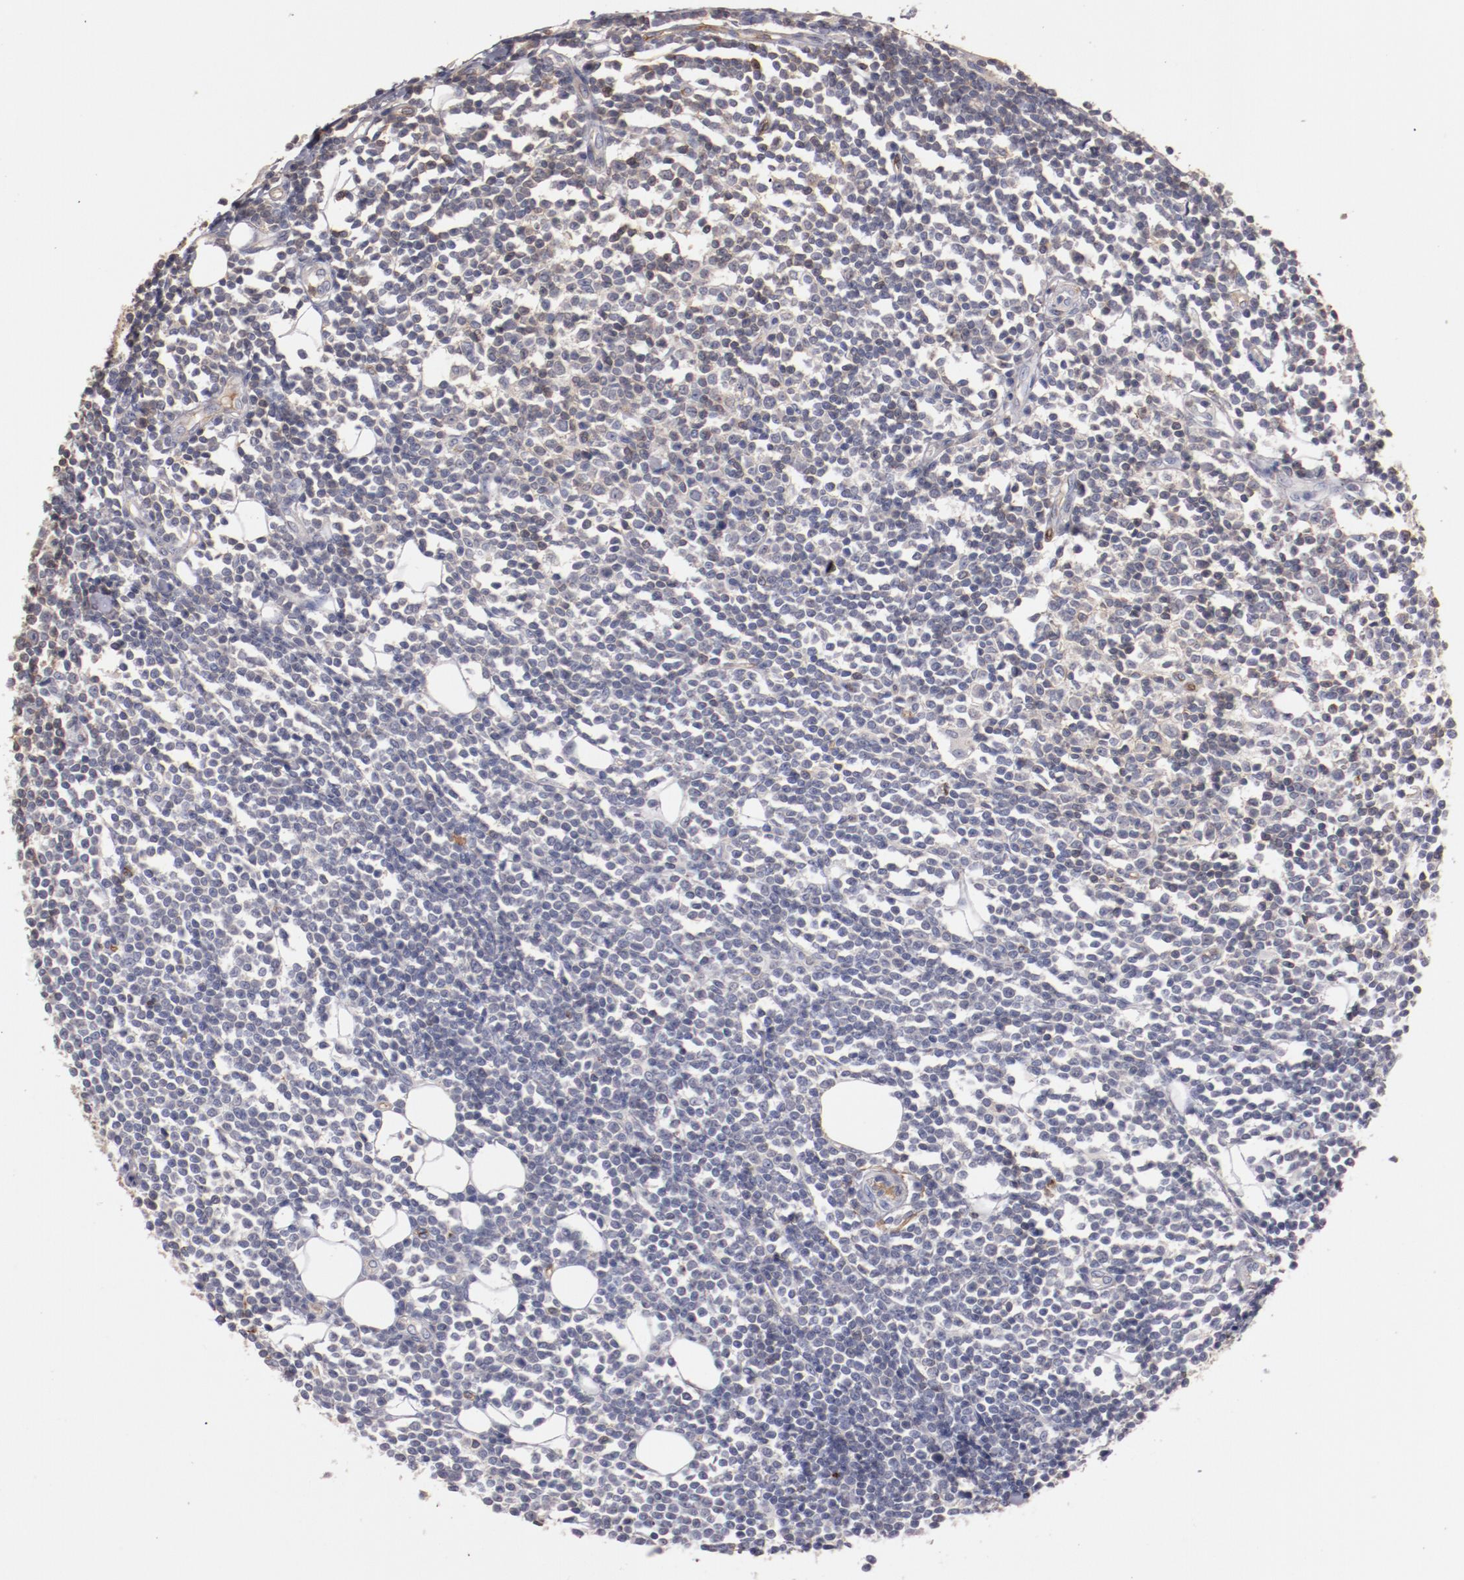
{"staining": {"intensity": "negative", "quantity": "none", "location": "none"}, "tissue": "lymphoma", "cell_type": "Tumor cells", "image_type": "cancer", "snomed": [{"axis": "morphology", "description": "Malignant lymphoma, non-Hodgkin's type, Low grade"}, {"axis": "topography", "description": "Soft tissue"}], "caption": "This is an immunohistochemistry image of human lymphoma. There is no positivity in tumor cells.", "gene": "MBL2", "patient": {"sex": "male", "age": 92}}